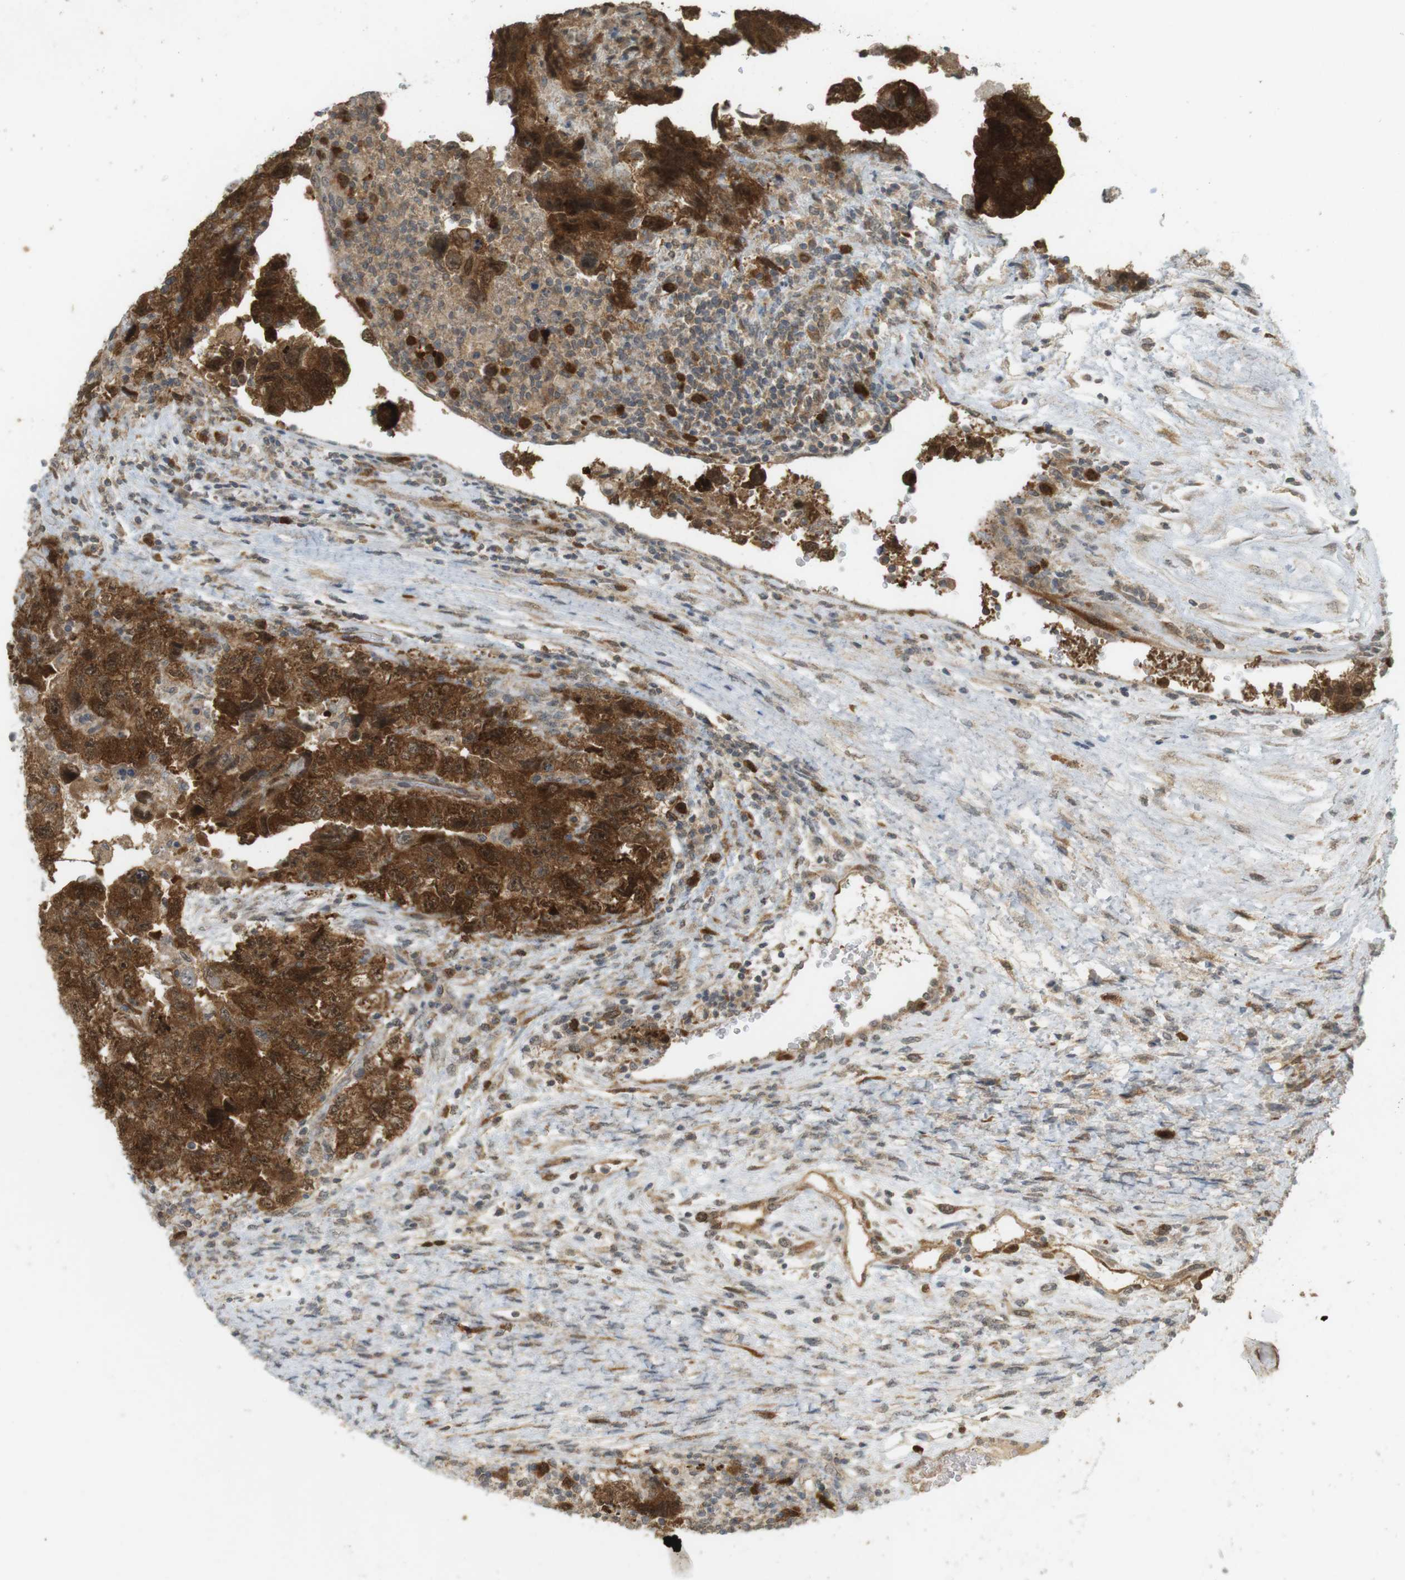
{"staining": {"intensity": "strong", "quantity": ">75%", "location": "cytoplasmic/membranous"}, "tissue": "testis cancer", "cell_type": "Tumor cells", "image_type": "cancer", "snomed": [{"axis": "morphology", "description": "Carcinoma, Embryonal, NOS"}, {"axis": "topography", "description": "Testis"}], "caption": "This is a photomicrograph of immunohistochemistry (IHC) staining of testis cancer, which shows strong staining in the cytoplasmic/membranous of tumor cells.", "gene": "TTK", "patient": {"sex": "male", "age": 36}}